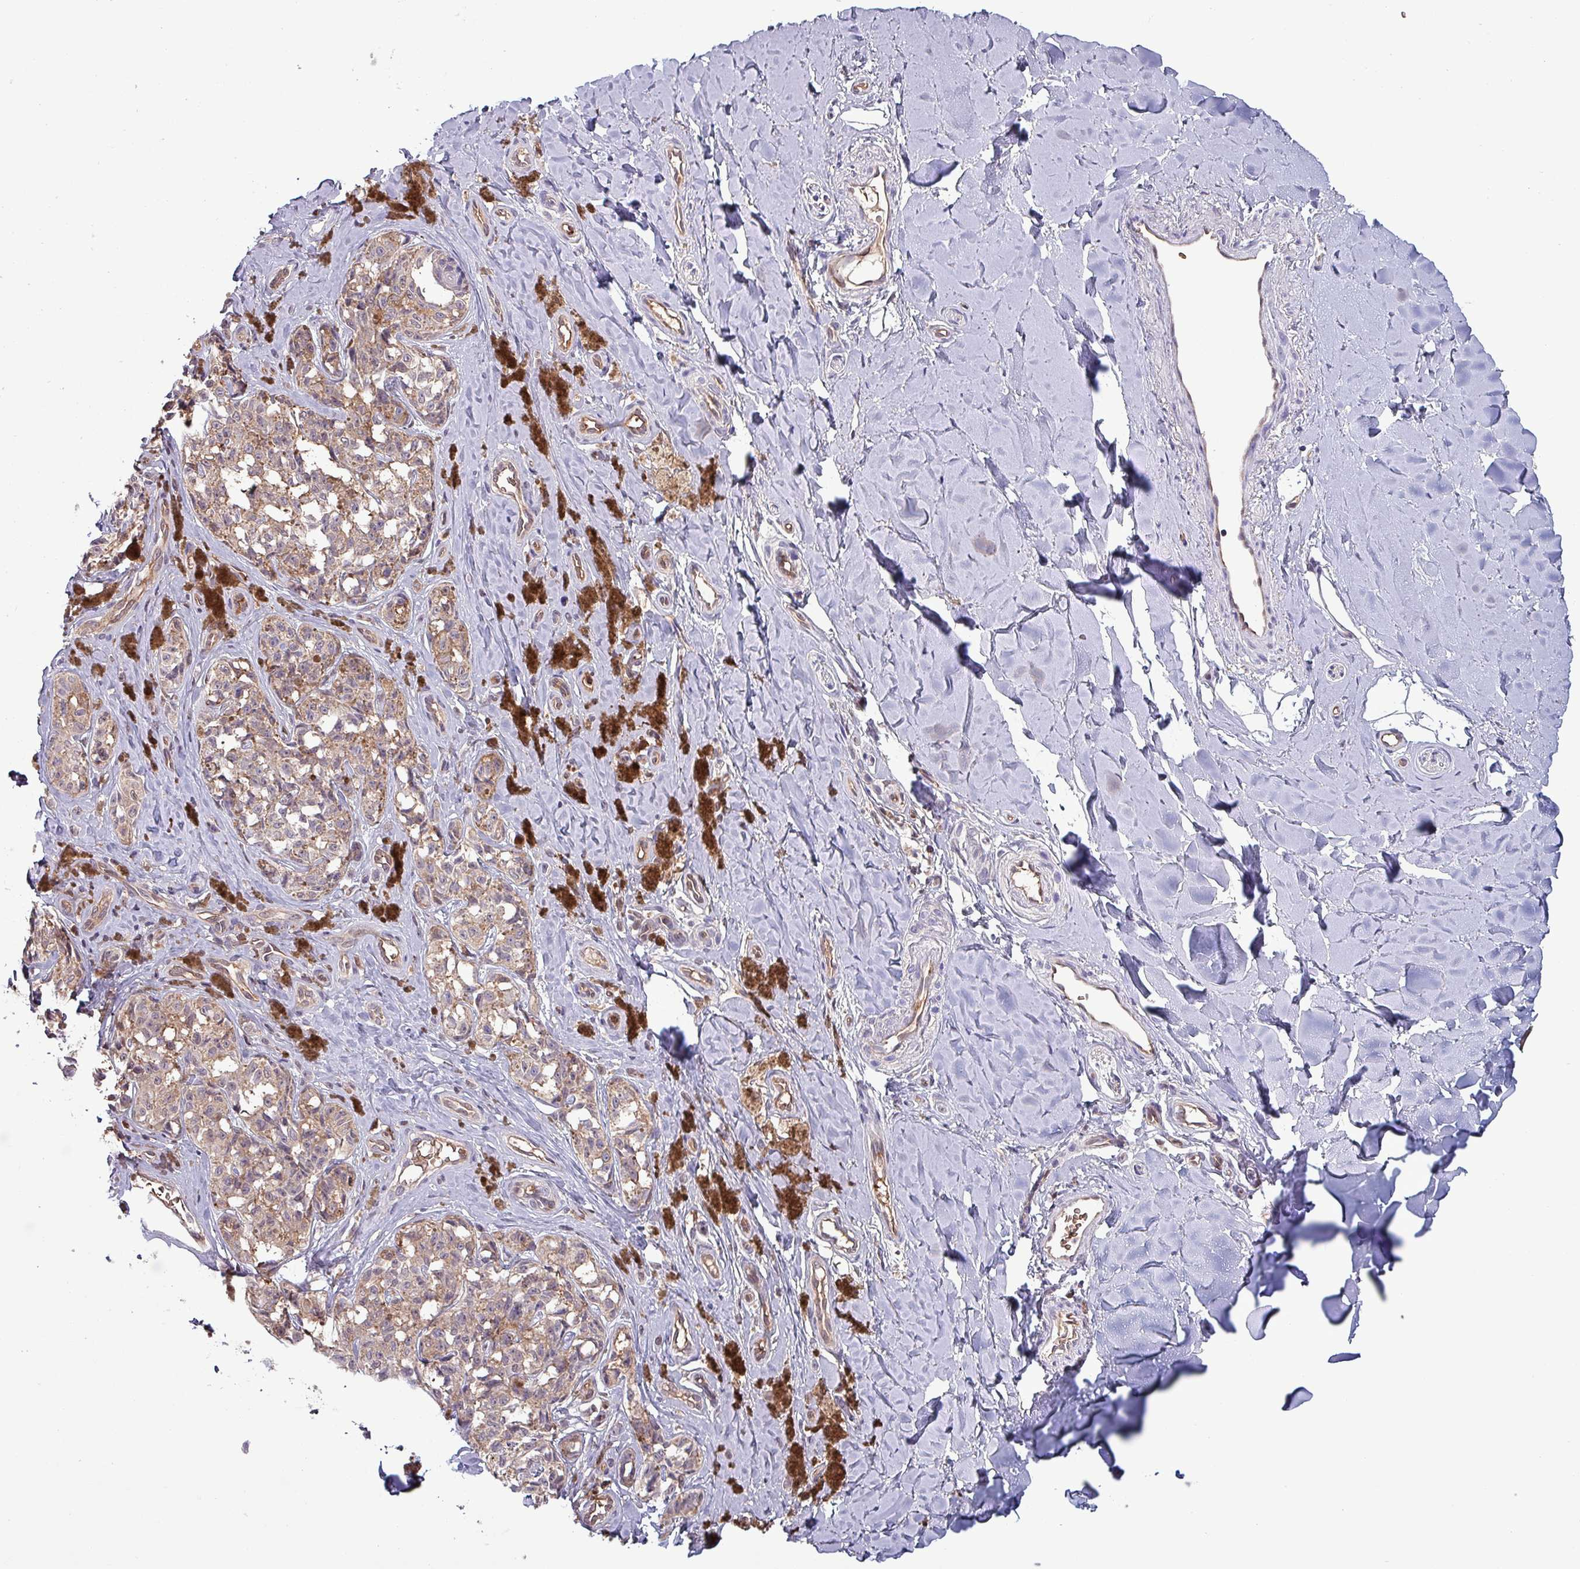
{"staining": {"intensity": "weak", "quantity": "<25%", "location": "nuclear"}, "tissue": "melanoma", "cell_type": "Tumor cells", "image_type": "cancer", "snomed": [{"axis": "morphology", "description": "Malignant melanoma, NOS"}, {"axis": "topography", "description": "Skin"}], "caption": "Protein analysis of malignant melanoma exhibits no significant expression in tumor cells.", "gene": "PSMB8", "patient": {"sex": "female", "age": 65}}